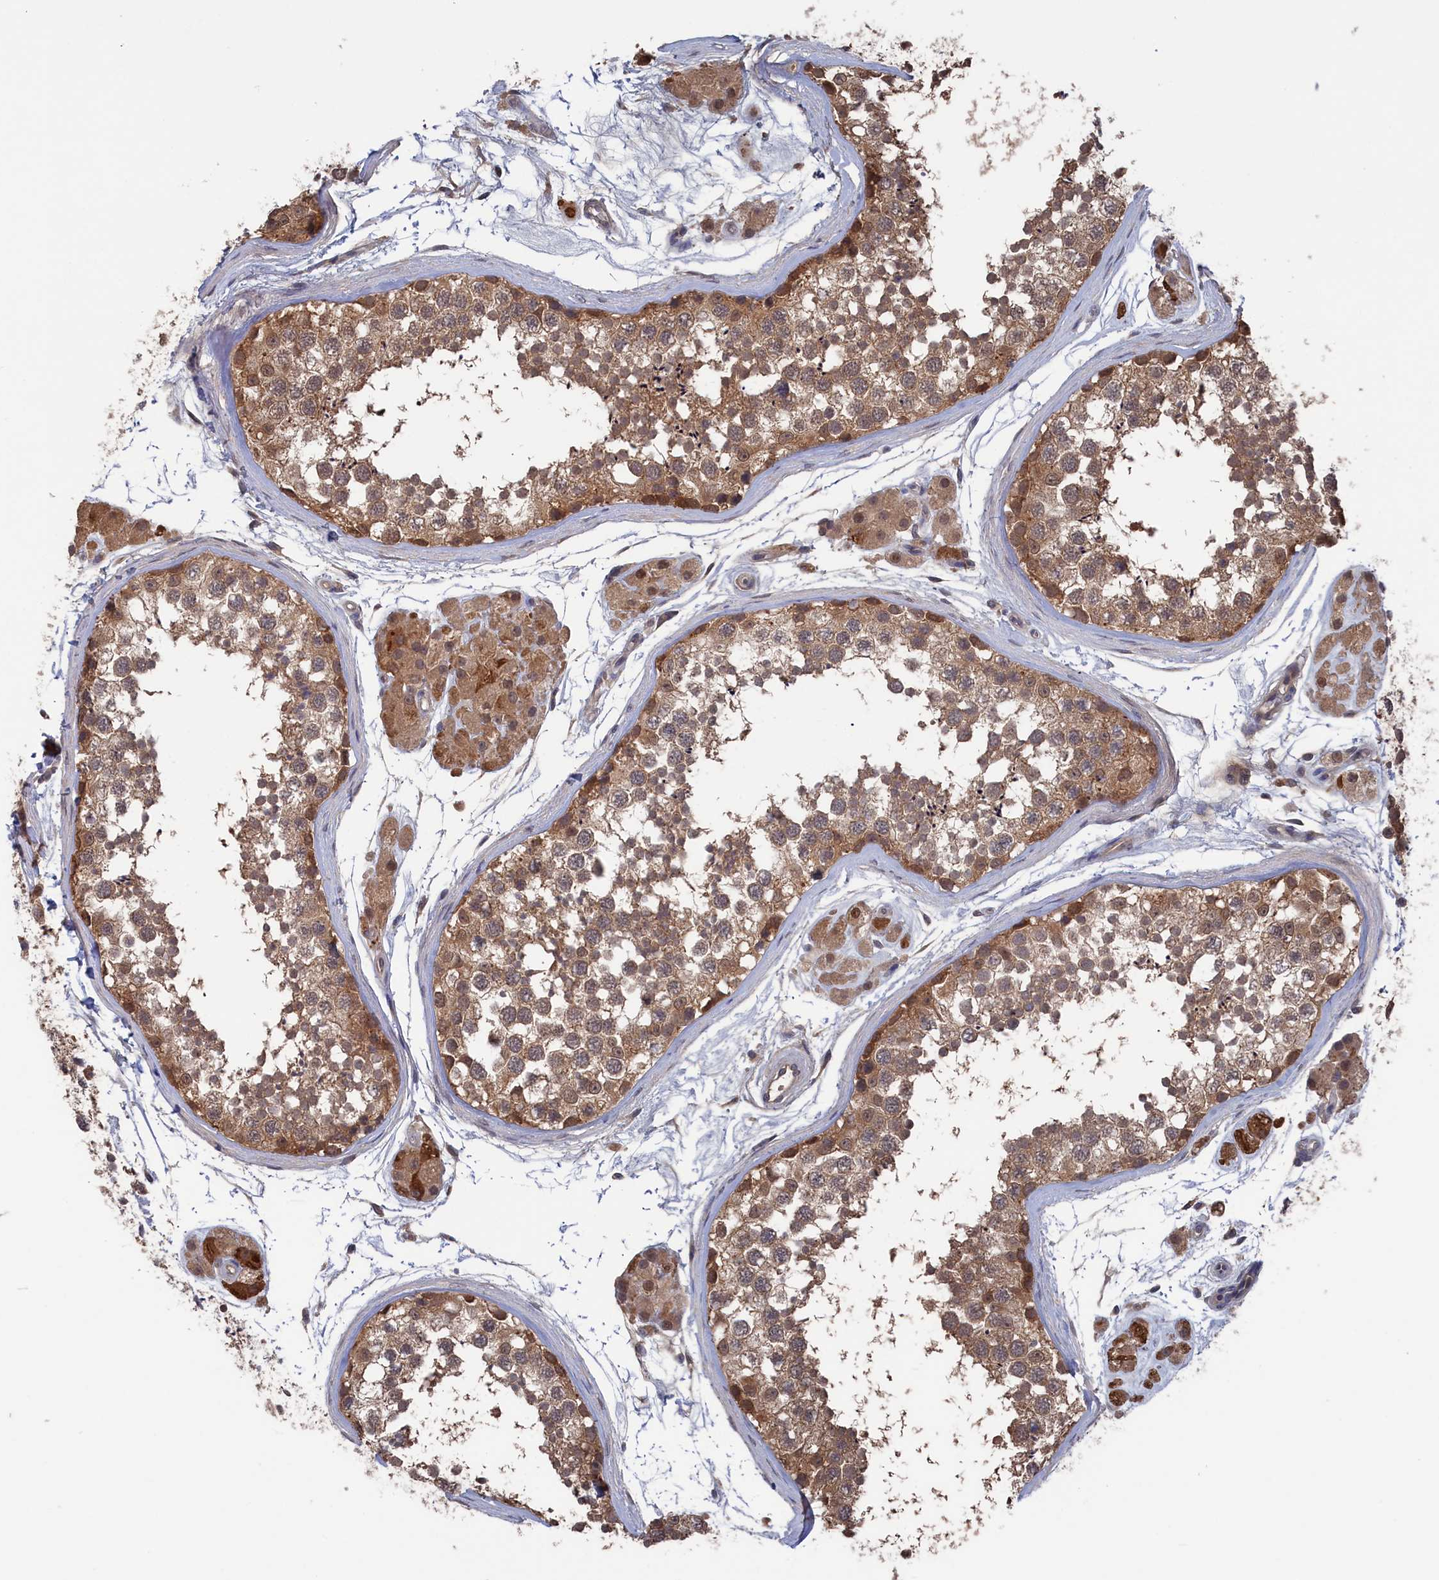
{"staining": {"intensity": "moderate", "quantity": ">75%", "location": "cytoplasmic/membranous"}, "tissue": "testis", "cell_type": "Cells in seminiferous ducts", "image_type": "normal", "snomed": [{"axis": "morphology", "description": "Normal tissue, NOS"}, {"axis": "topography", "description": "Testis"}], "caption": "IHC micrograph of unremarkable testis: human testis stained using immunohistochemistry exhibits medium levels of moderate protein expression localized specifically in the cytoplasmic/membranous of cells in seminiferous ducts, appearing as a cytoplasmic/membranous brown color.", "gene": "NUTF2", "patient": {"sex": "male", "age": 56}}